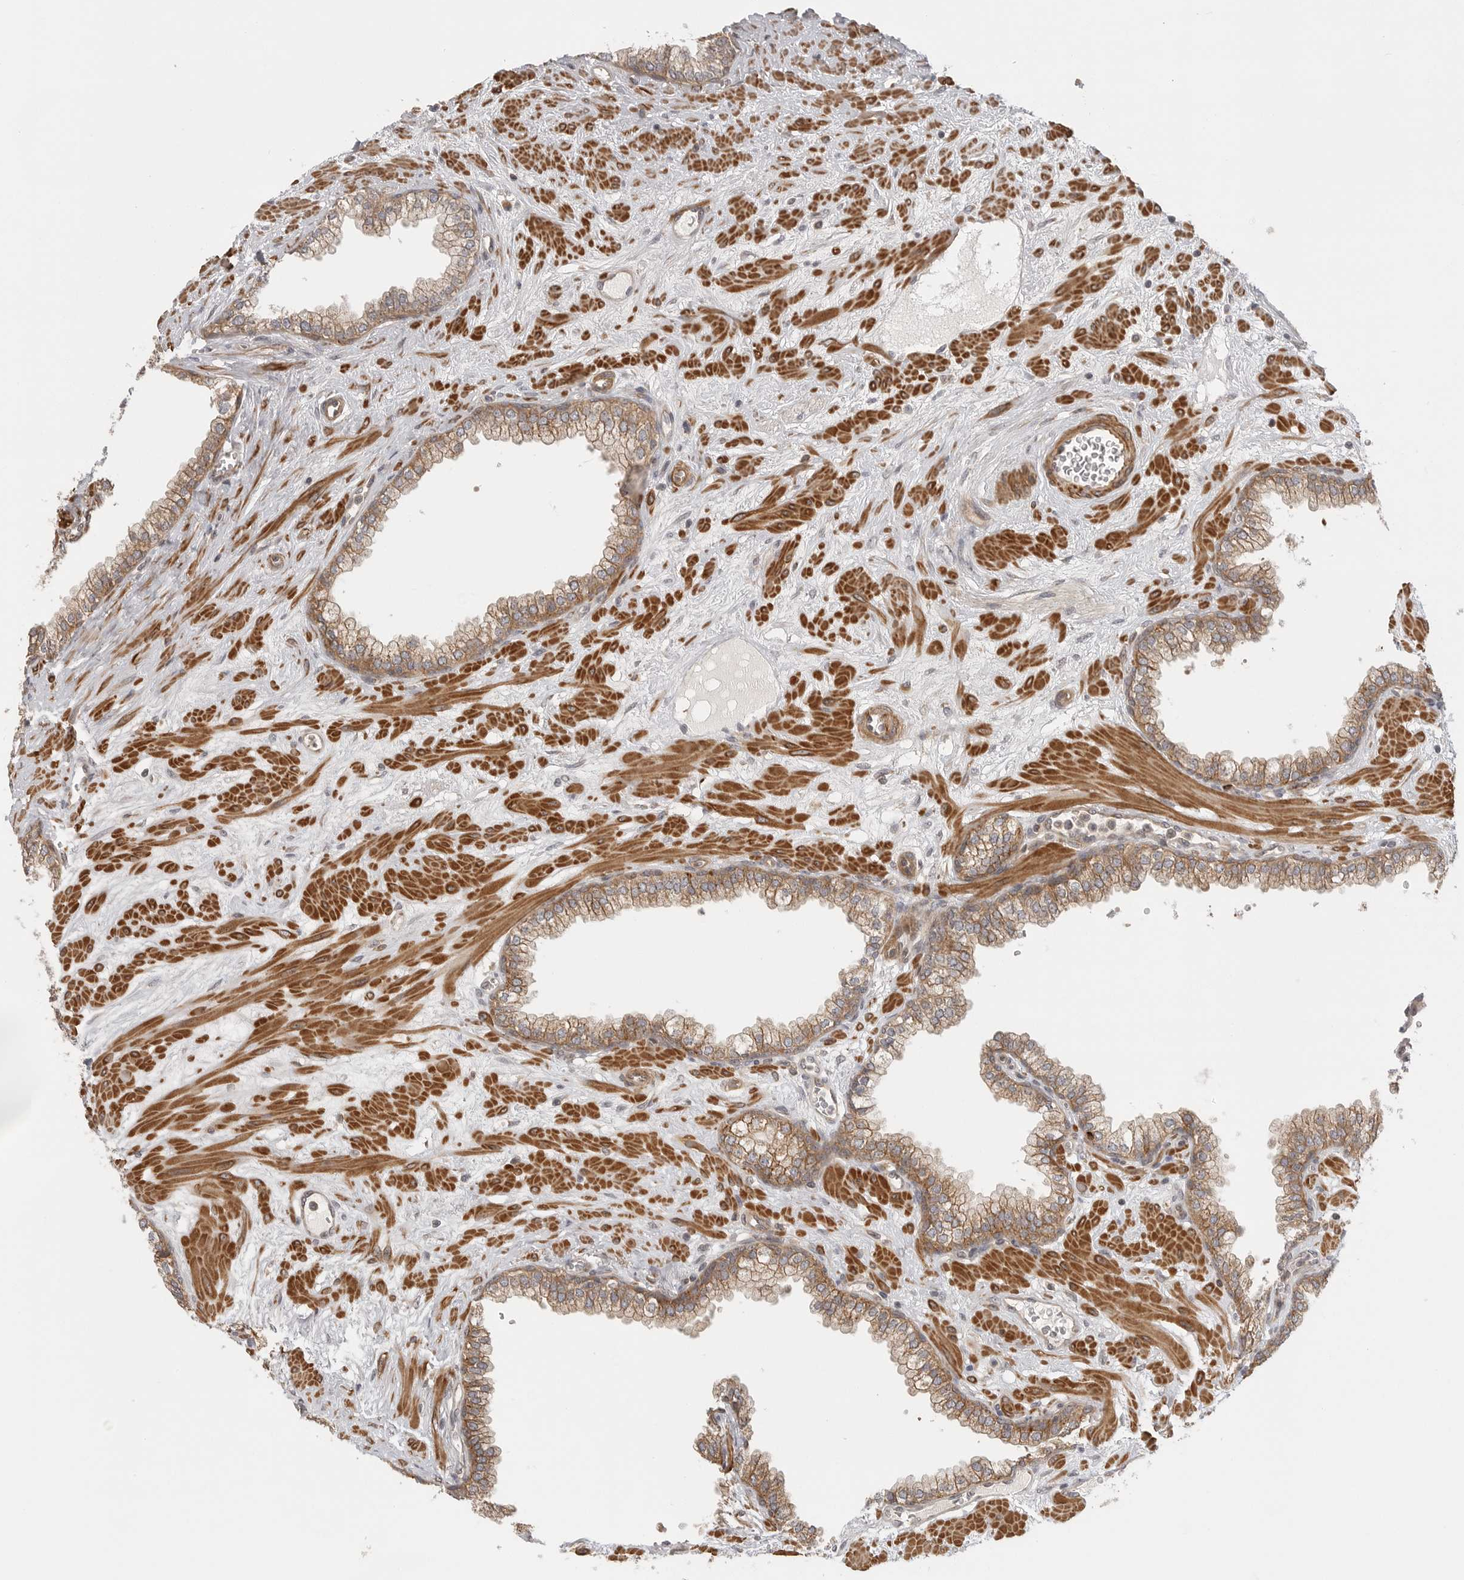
{"staining": {"intensity": "moderate", "quantity": ">75%", "location": "cytoplasmic/membranous"}, "tissue": "prostate", "cell_type": "Glandular cells", "image_type": "normal", "snomed": [{"axis": "morphology", "description": "Normal tissue, NOS"}, {"axis": "morphology", "description": "Urothelial carcinoma, Low grade"}, {"axis": "topography", "description": "Urinary bladder"}, {"axis": "topography", "description": "Prostate"}], "caption": "Protein expression by immunohistochemistry (IHC) reveals moderate cytoplasmic/membranous positivity in about >75% of glandular cells in unremarkable prostate.", "gene": "CCPG1", "patient": {"sex": "male", "age": 60}}